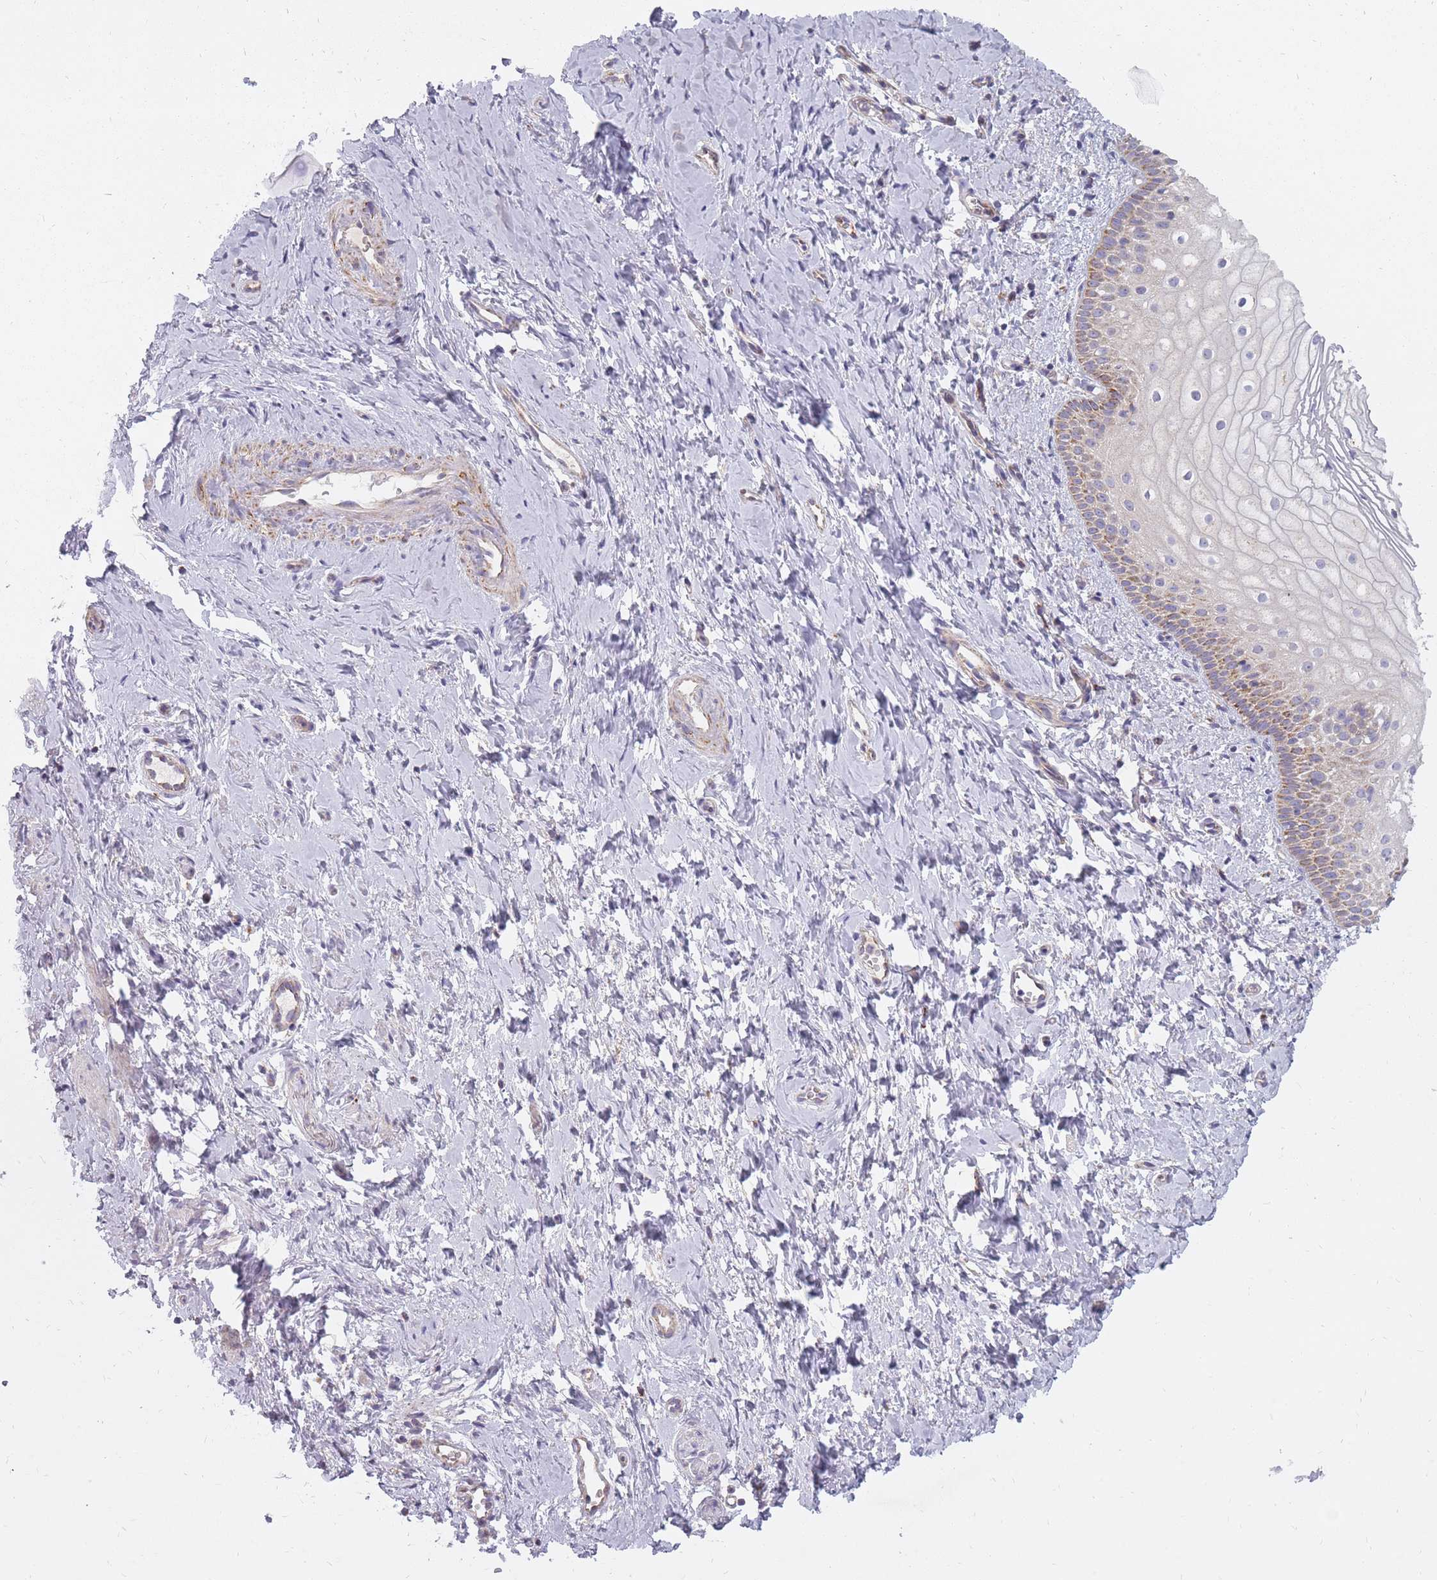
{"staining": {"intensity": "moderate", "quantity": "25%-75%", "location": "cytoplasmic/membranous"}, "tissue": "vagina", "cell_type": "Squamous epithelial cells", "image_type": "normal", "snomed": [{"axis": "morphology", "description": "Normal tissue, NOS"}, {"axis": "topography", "description": "Vagina"}], "caption": "Vagina stained with DAB immunohistochemistry (IHC) exhibits medium levels of moderate cytoplasmic/membranous positivity in approximately 25%-75% of squamous epithelial cells. The protein is shown in brown color, while the nuclei are stained blue.", "gene": "ALKBH4", "patient": {"sex": "female", "age": 56}}